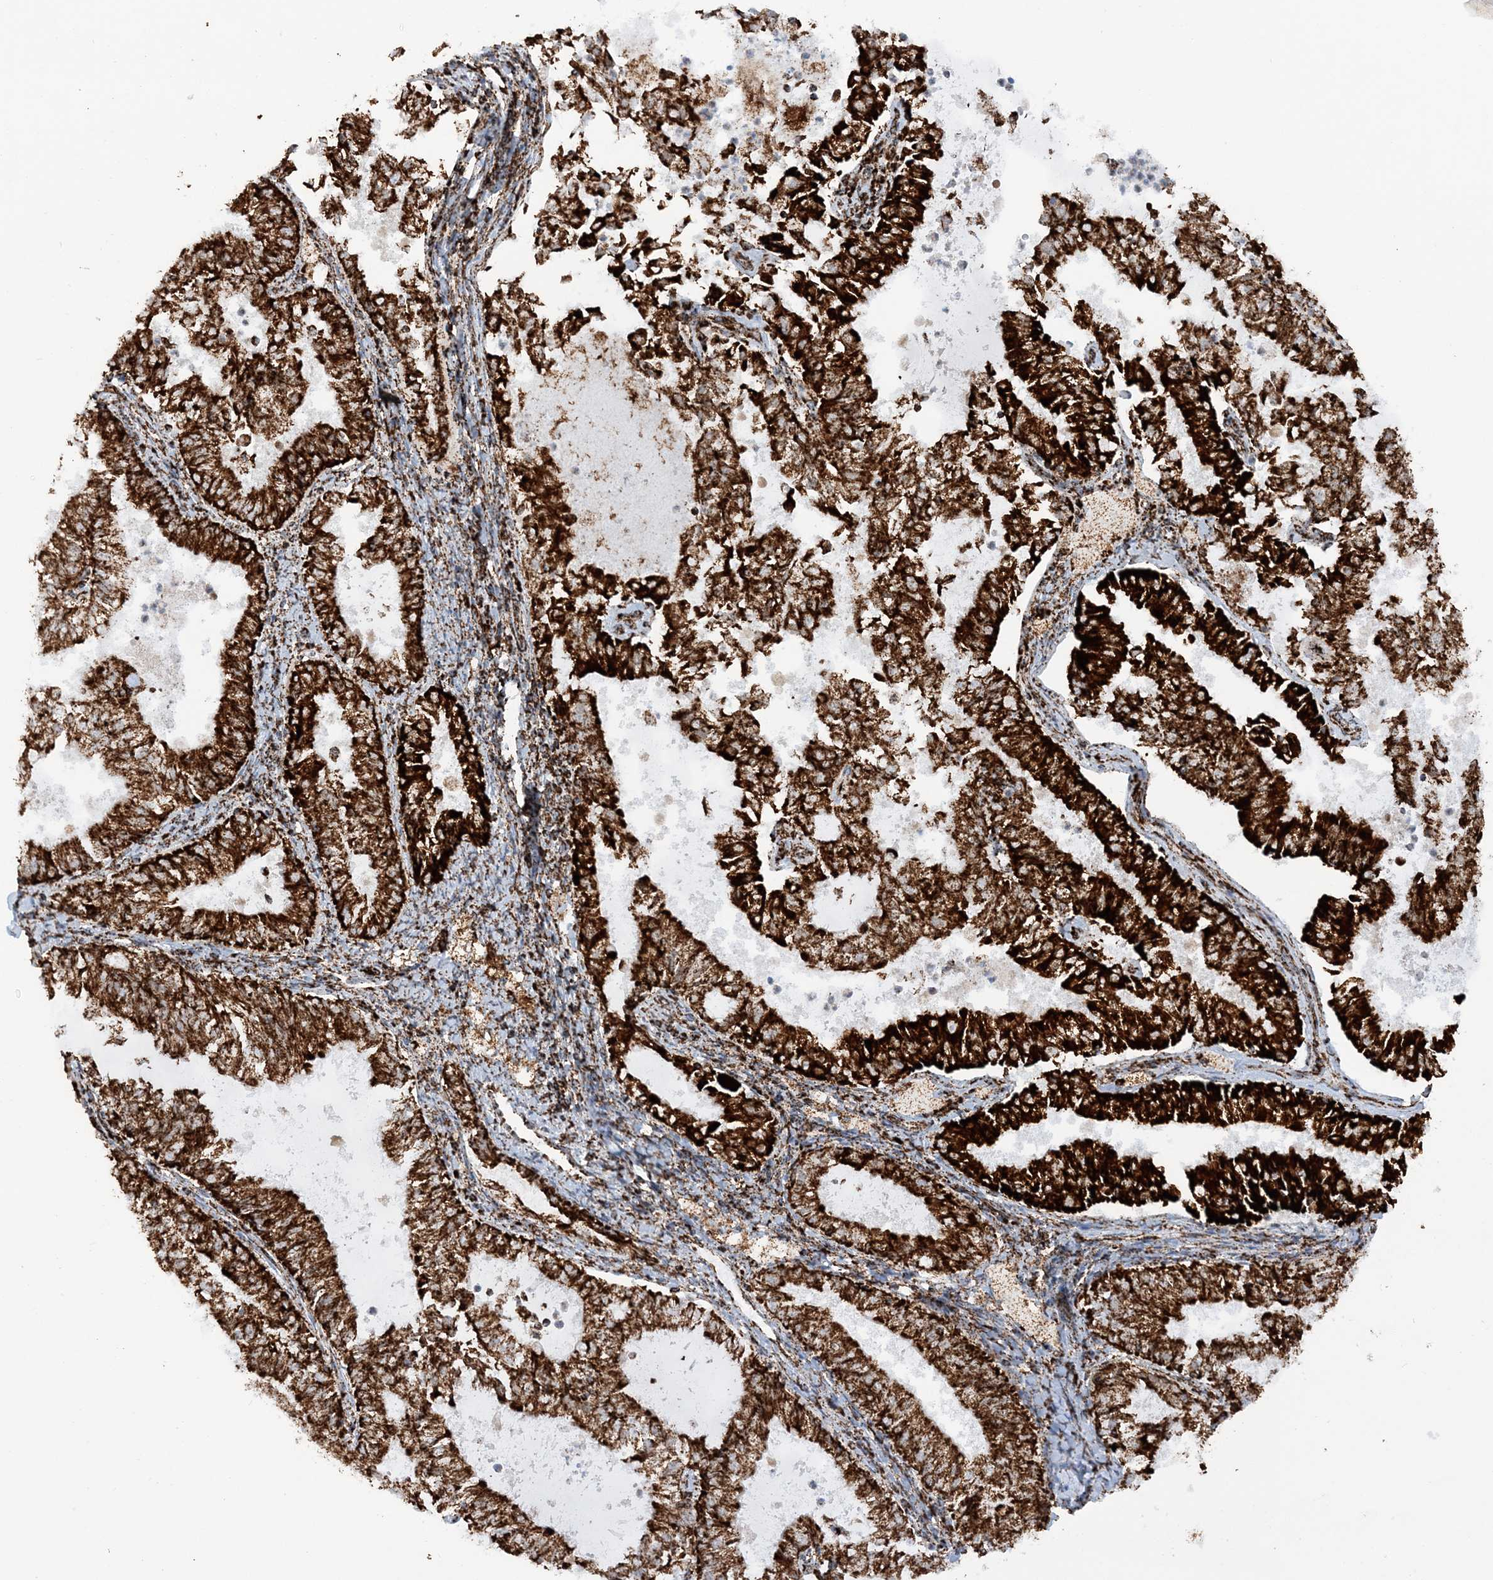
{"staining": {"intensity": "strong", "quantity": ">75%", "location": "cytoplasmic/membranous"}, "tissue": "endometrial cancer", "cell_type": "Tumor cells", "image_type": "cancer", "snomed": [{"axis": "morphology", "description": "Adenocarcinoma, NOS"}, {"axis": "topography", "description": "Endometrium"}], "caption": "A photomicrograph of human adenocarcinoma (endometrial) stained for a protein demonstrates strong cytoplasmic/membranous brown staining in tumor cells.", "gene": "CRY2", "patient": {"sex": "female", "age": 57}}